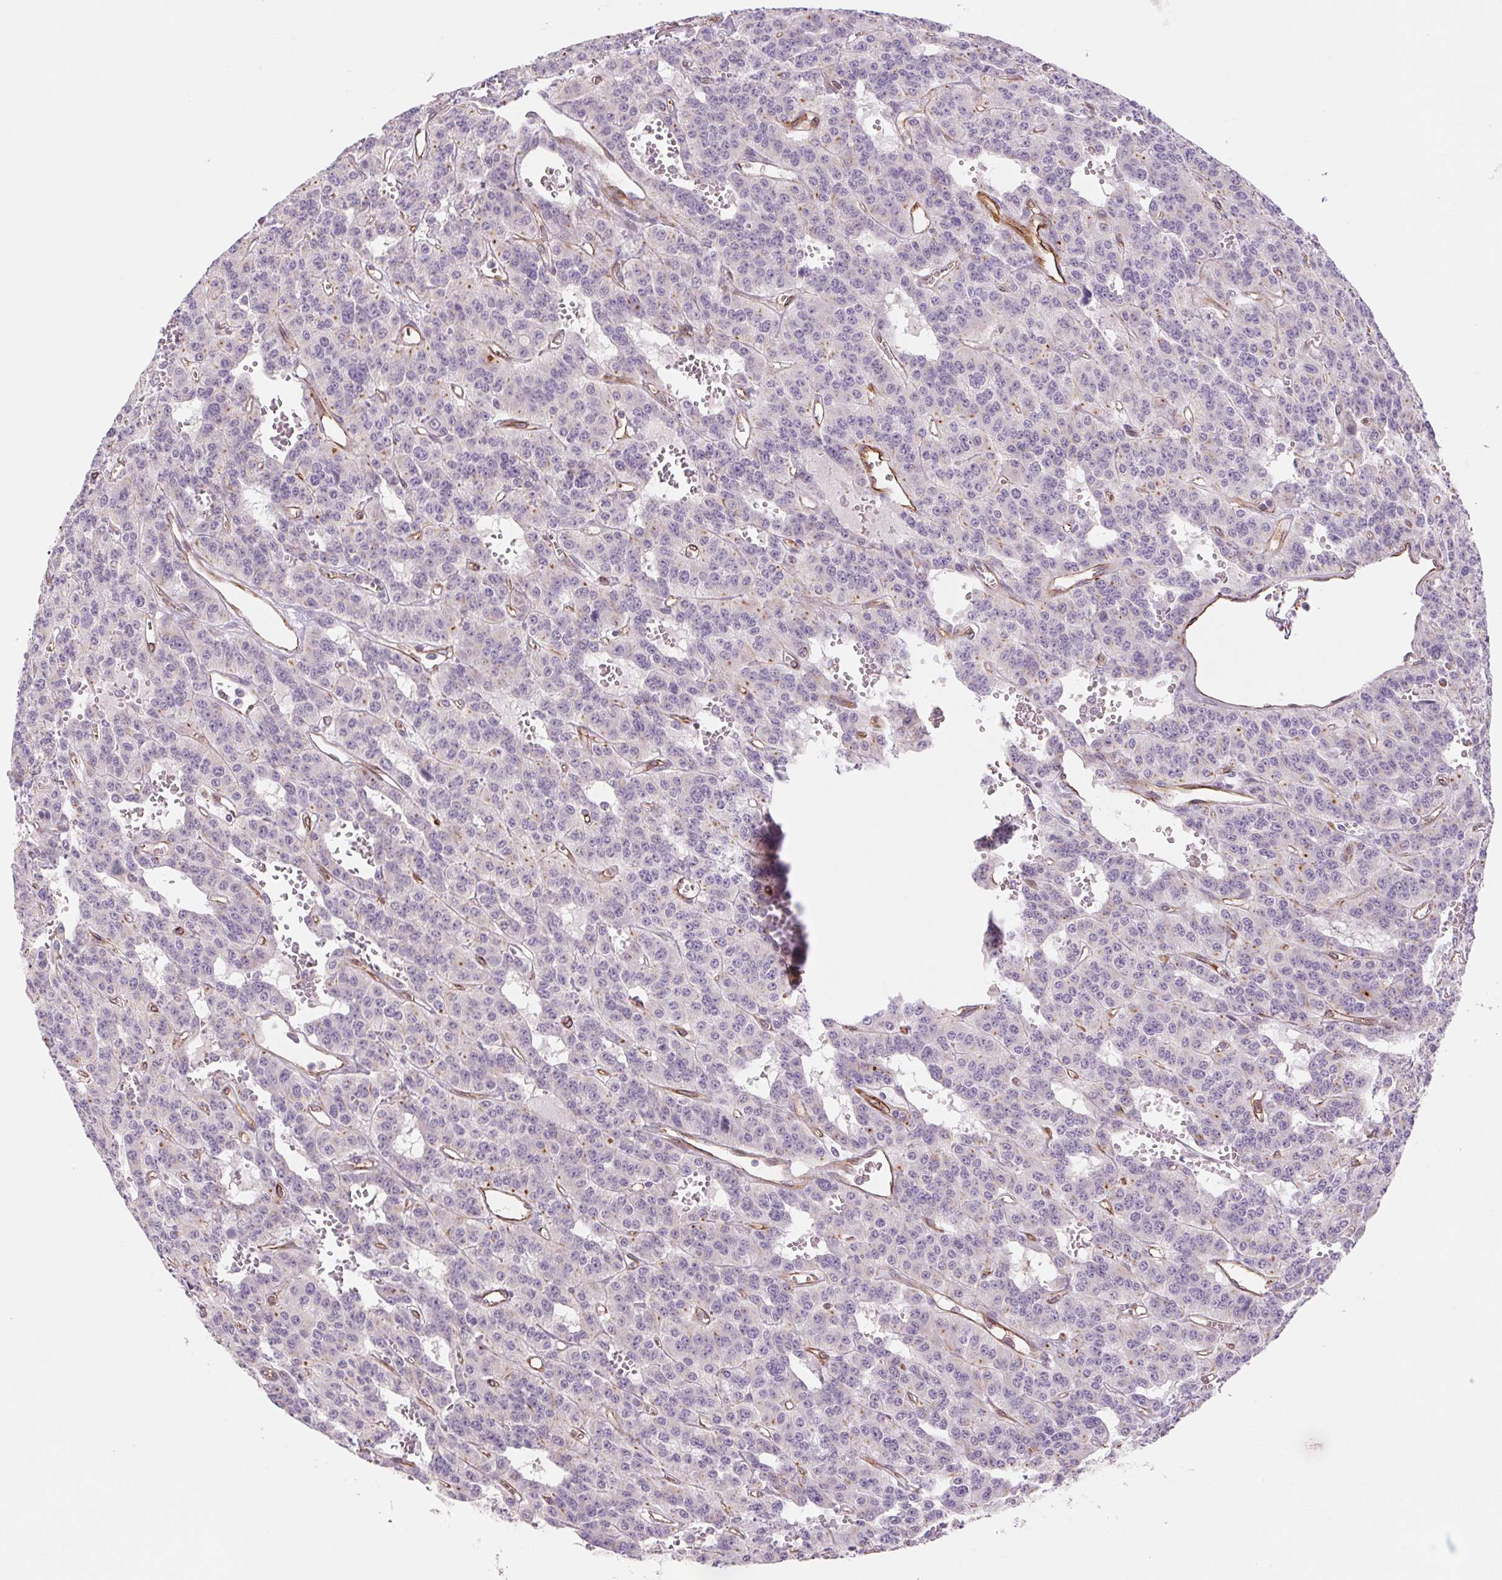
{"staining": {"intensity": "negative", "quantity": "none", "location": "none"}, "tissue": "carcinoid", "cell_type": "Tumor cells", "image_type": "cancer", "snomed": [{"axis": "morphology", "description": "Carcinoid, malignant, NOS"}, {"axis": "topography", "description": "Lung"}], "caption": "Tumor cells are negative for brown protein staining in carcinoid. (Brightfield microscopy of DAB (3,3'-diaminobenzidine) immunohistochemistry (IHC) at high magnification).", "gene": "MS4A13", "patient": {"sex": "female", "age": 71}}